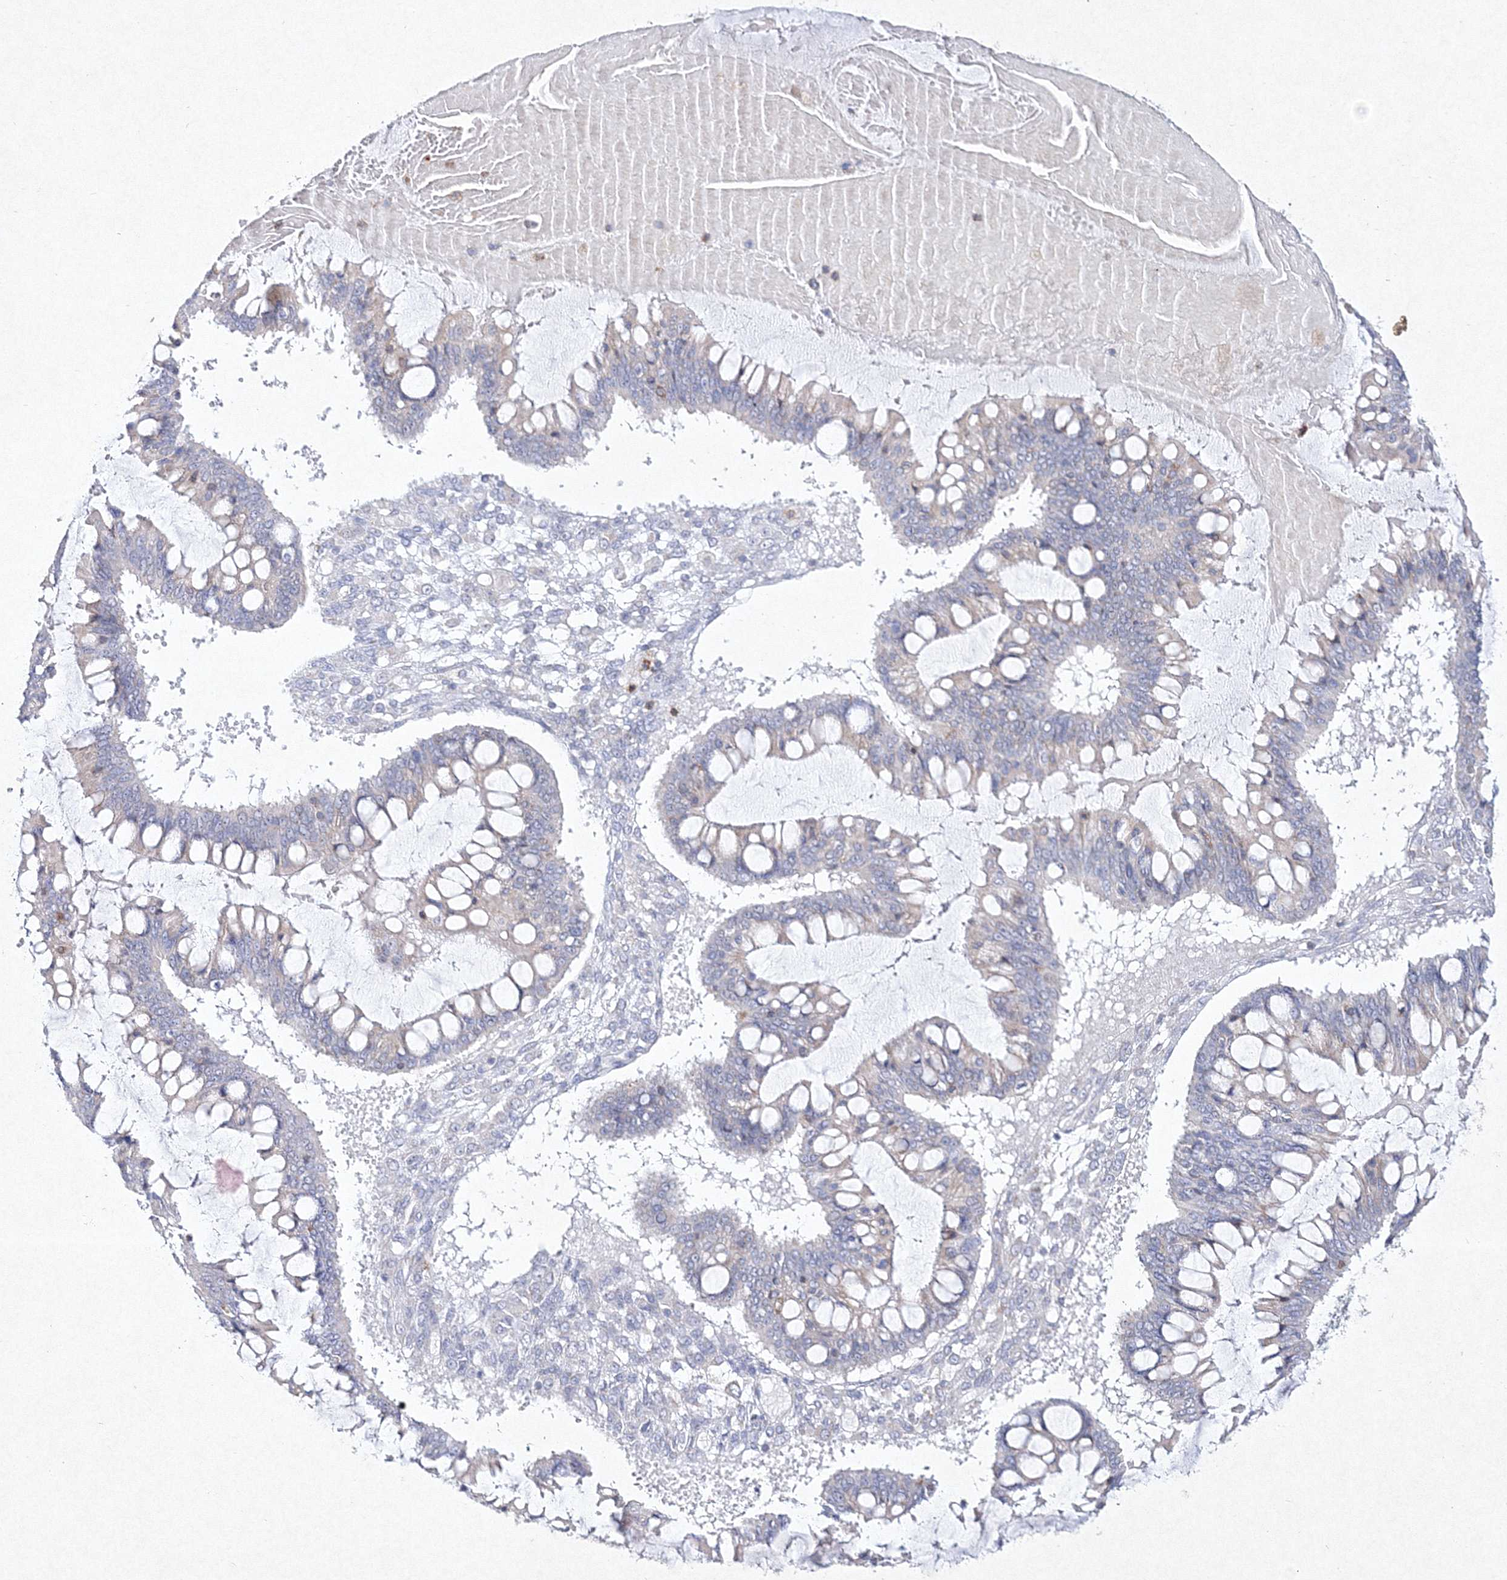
{"staining": {"intensity": "negative", "quantity": "none", "location": "none"}, "tissue": "ovarian cancer", "cell_type": "Tumor cells", "image_type": "cancer", "snomed": [{"axis": "morphology", "description": "Cystadenocarcinoma, mucinous, NOS"}, {"axis": "topography", "description": "Ovary"}], "caption": "DAB (3,3'-diaminobenzidine) immunohistochemical staining of human ovarian cancer (mucinous cystadenocarcinoma) demonstrates no significant expression in tumor cells.", "gene": "HCST", "patient": {"sex": "female", "age": 73}}